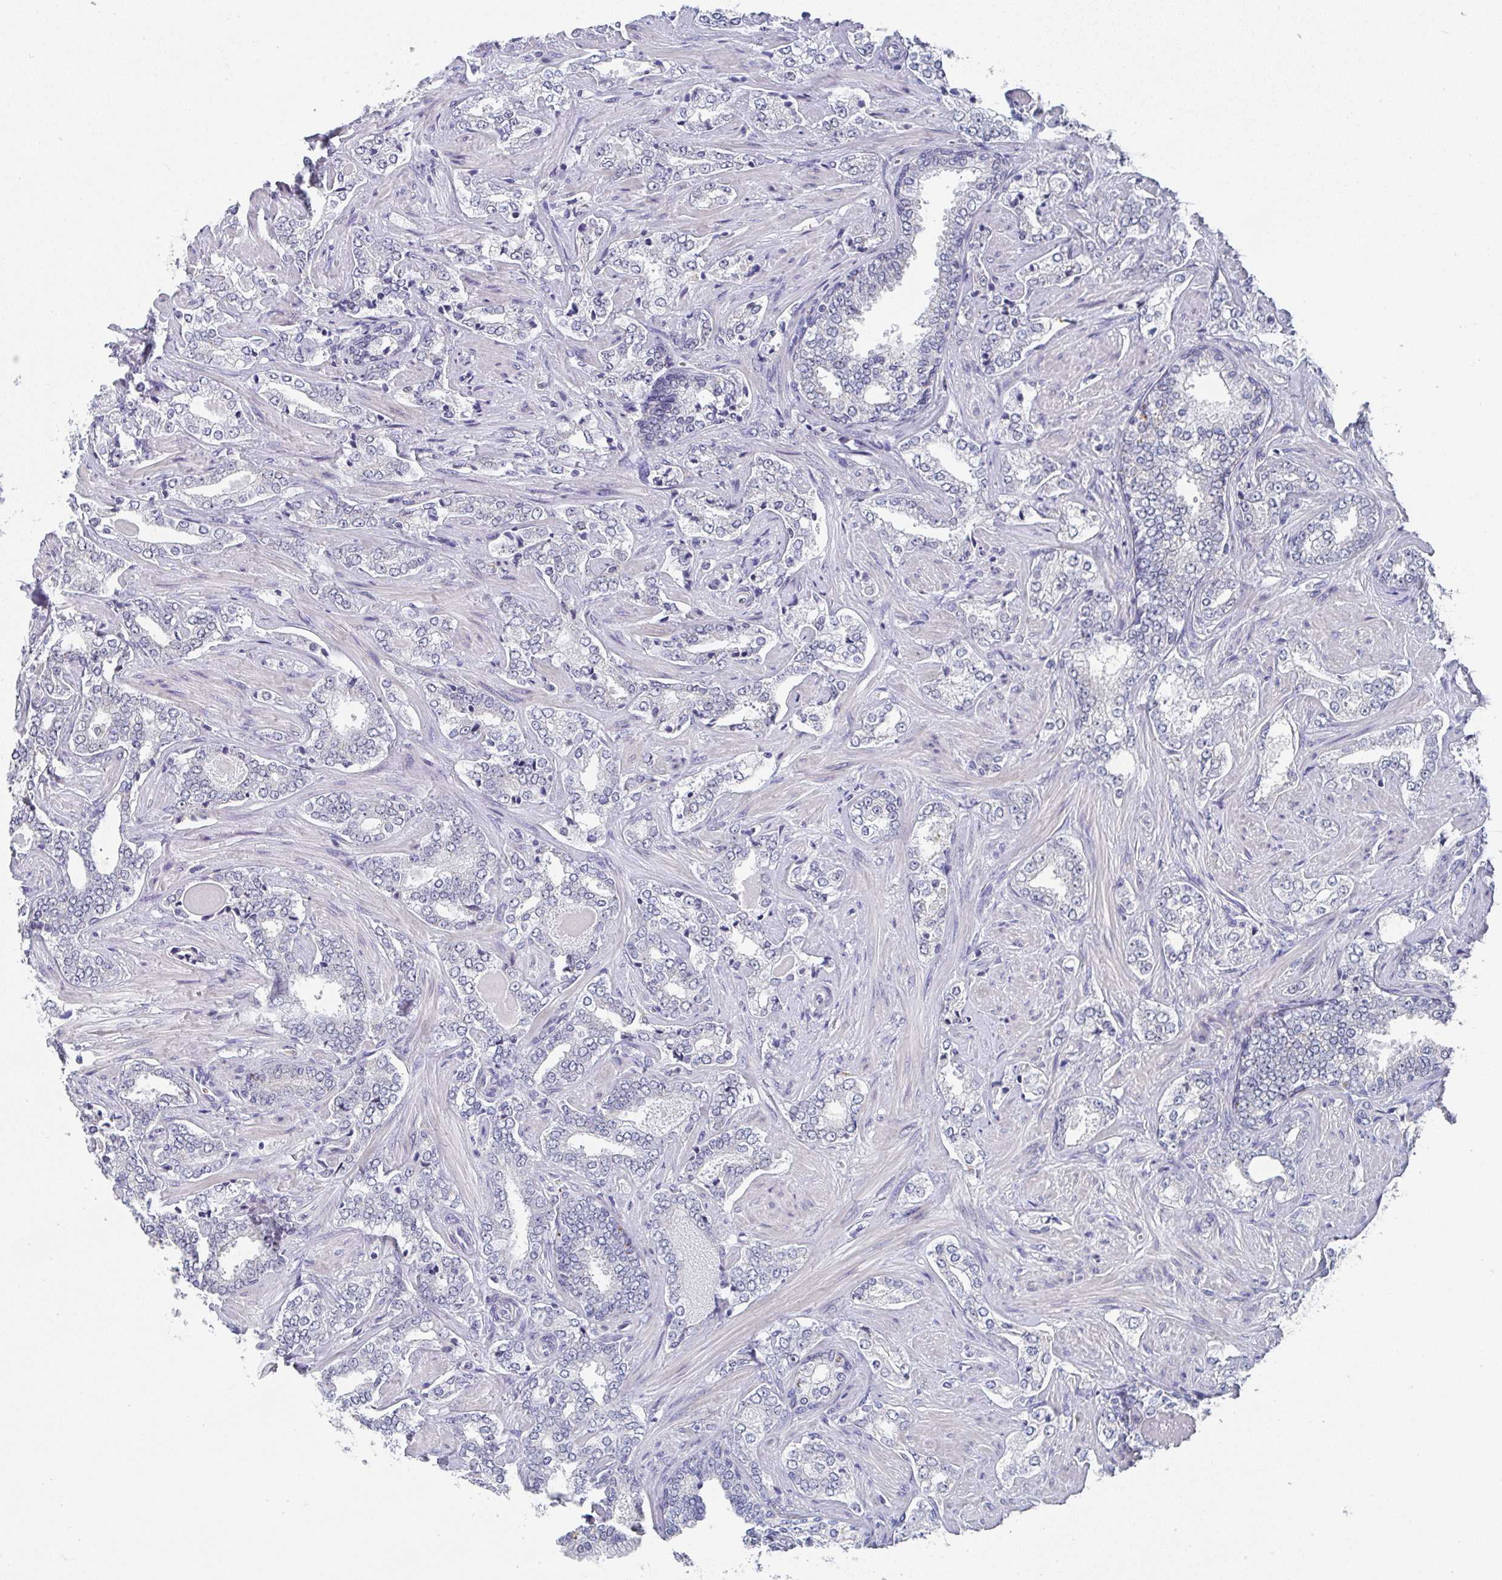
{"staining": {"intensity": "negative", "quantity": "none", "location": "none"}, "tissue": "prostate cancer", "cell_type": "Tumor cells", "image_type": "cancer", "snomed": [{"axis": "morphology", "description": "Adenocarcinoma, High grade"}, {"axis": "topography", "description": "Prostate"}], "caption": "Prostate cancer was stained to show a protein in brown. There is no significant positivity in tumor cells. The staining was performed using DAB to visualize the protein expression in brown, while the nuclei were stained in blue with hematoxylin (Magnification: 20x).", "gene": "NCF1", "patient": {"sex": "male", "age": 60}}